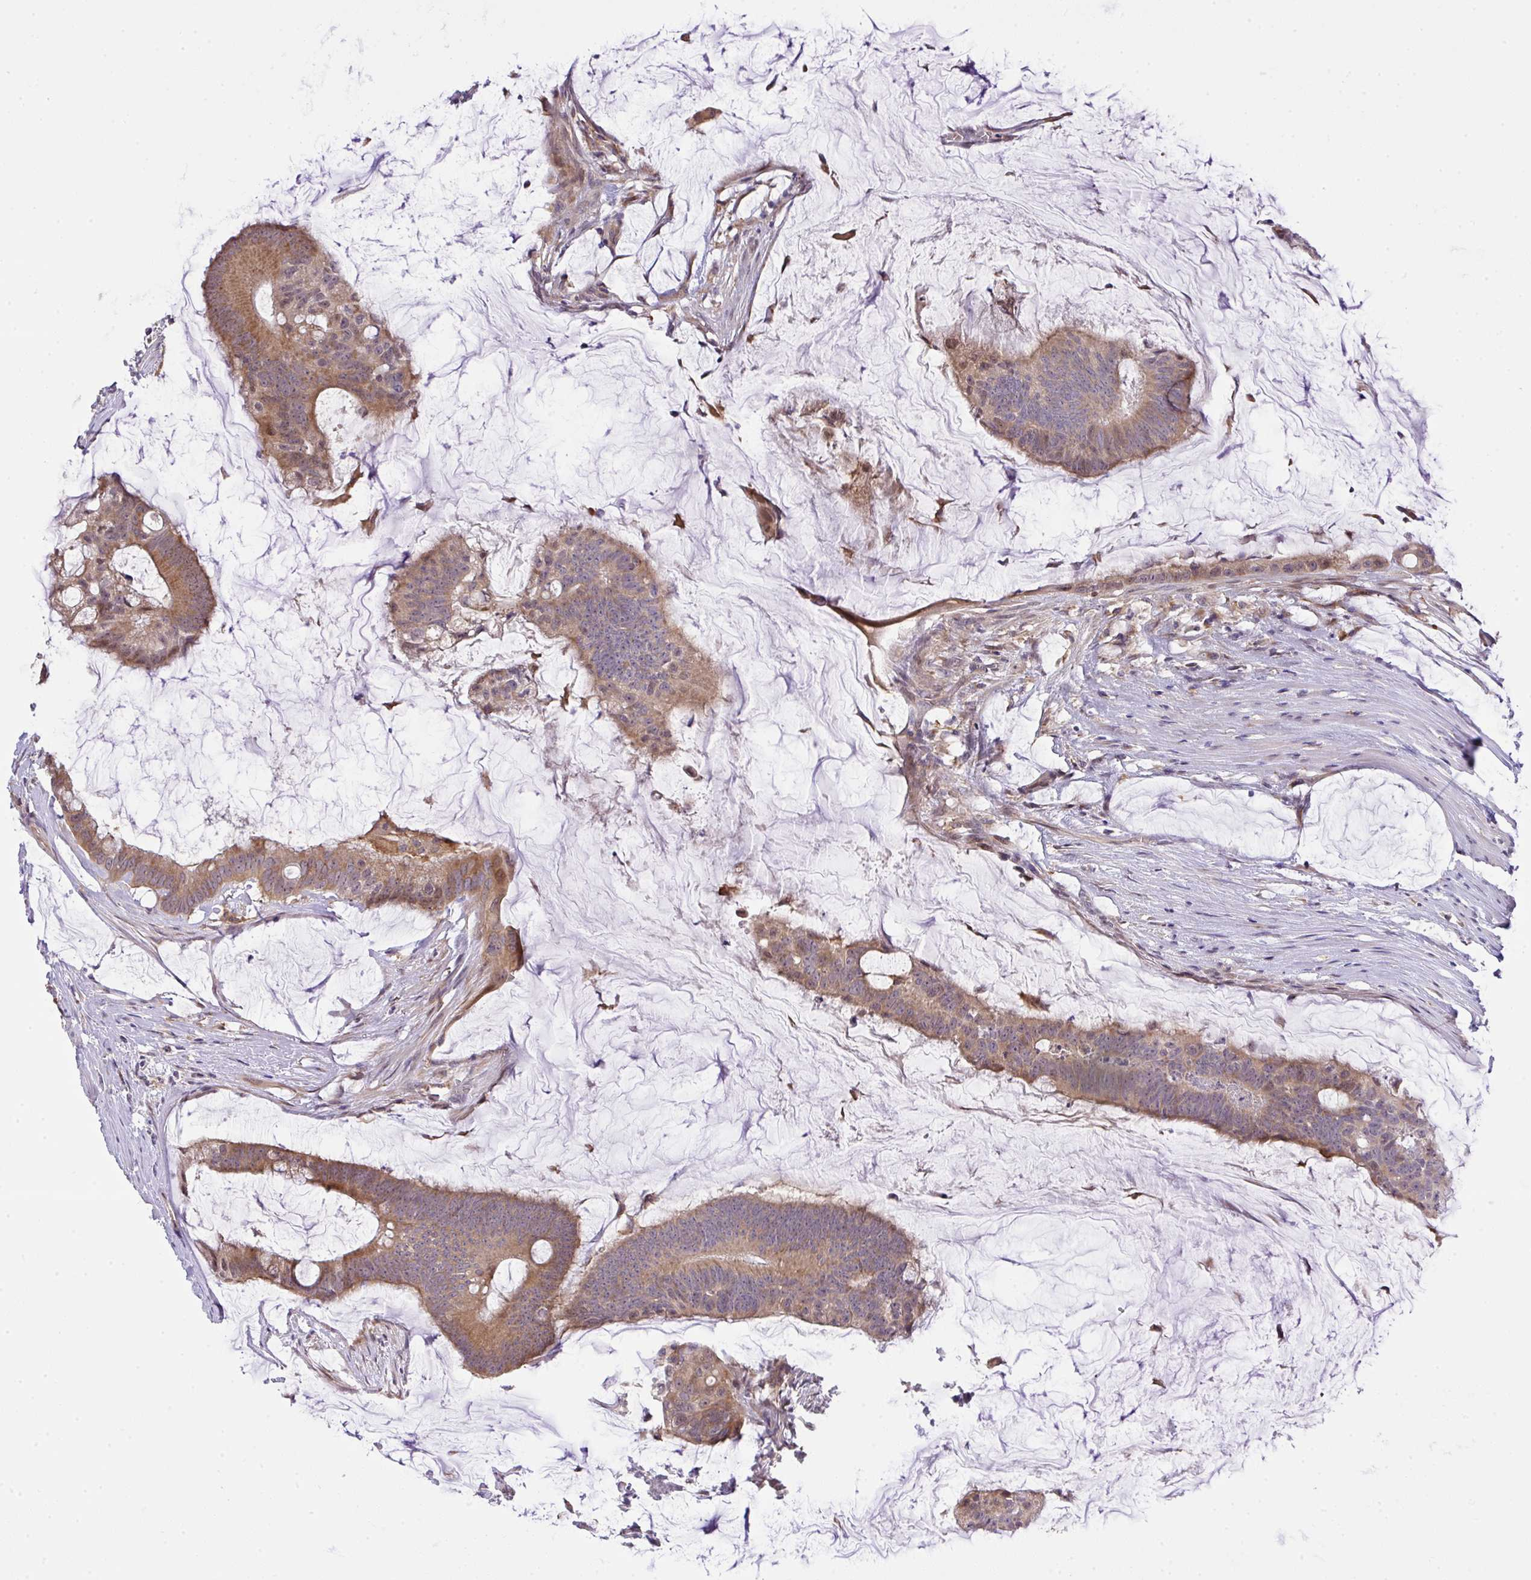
{"staining": {"intensity": "moderate", "quantity": ">75%", "location": "cytoplasmic/membranous"}, "tissue": "colorectal cancer", "cell_type": "Tumor cells", "image_type": "cancer", "snomed": [{"axis": "morphology", "description": "Adenocarcinoma, NOS"}, {"axis": "topography", "description": "Colon"}], "caption": "Colorectal adenocarcinoma was stained to show a protein in brown. There is medium levels of moderate cytoplasmic/membranous staining in about >75% of tumor cells.", "gene": "SLC9A6", "patient": {"sex": "male", "age": 62}}